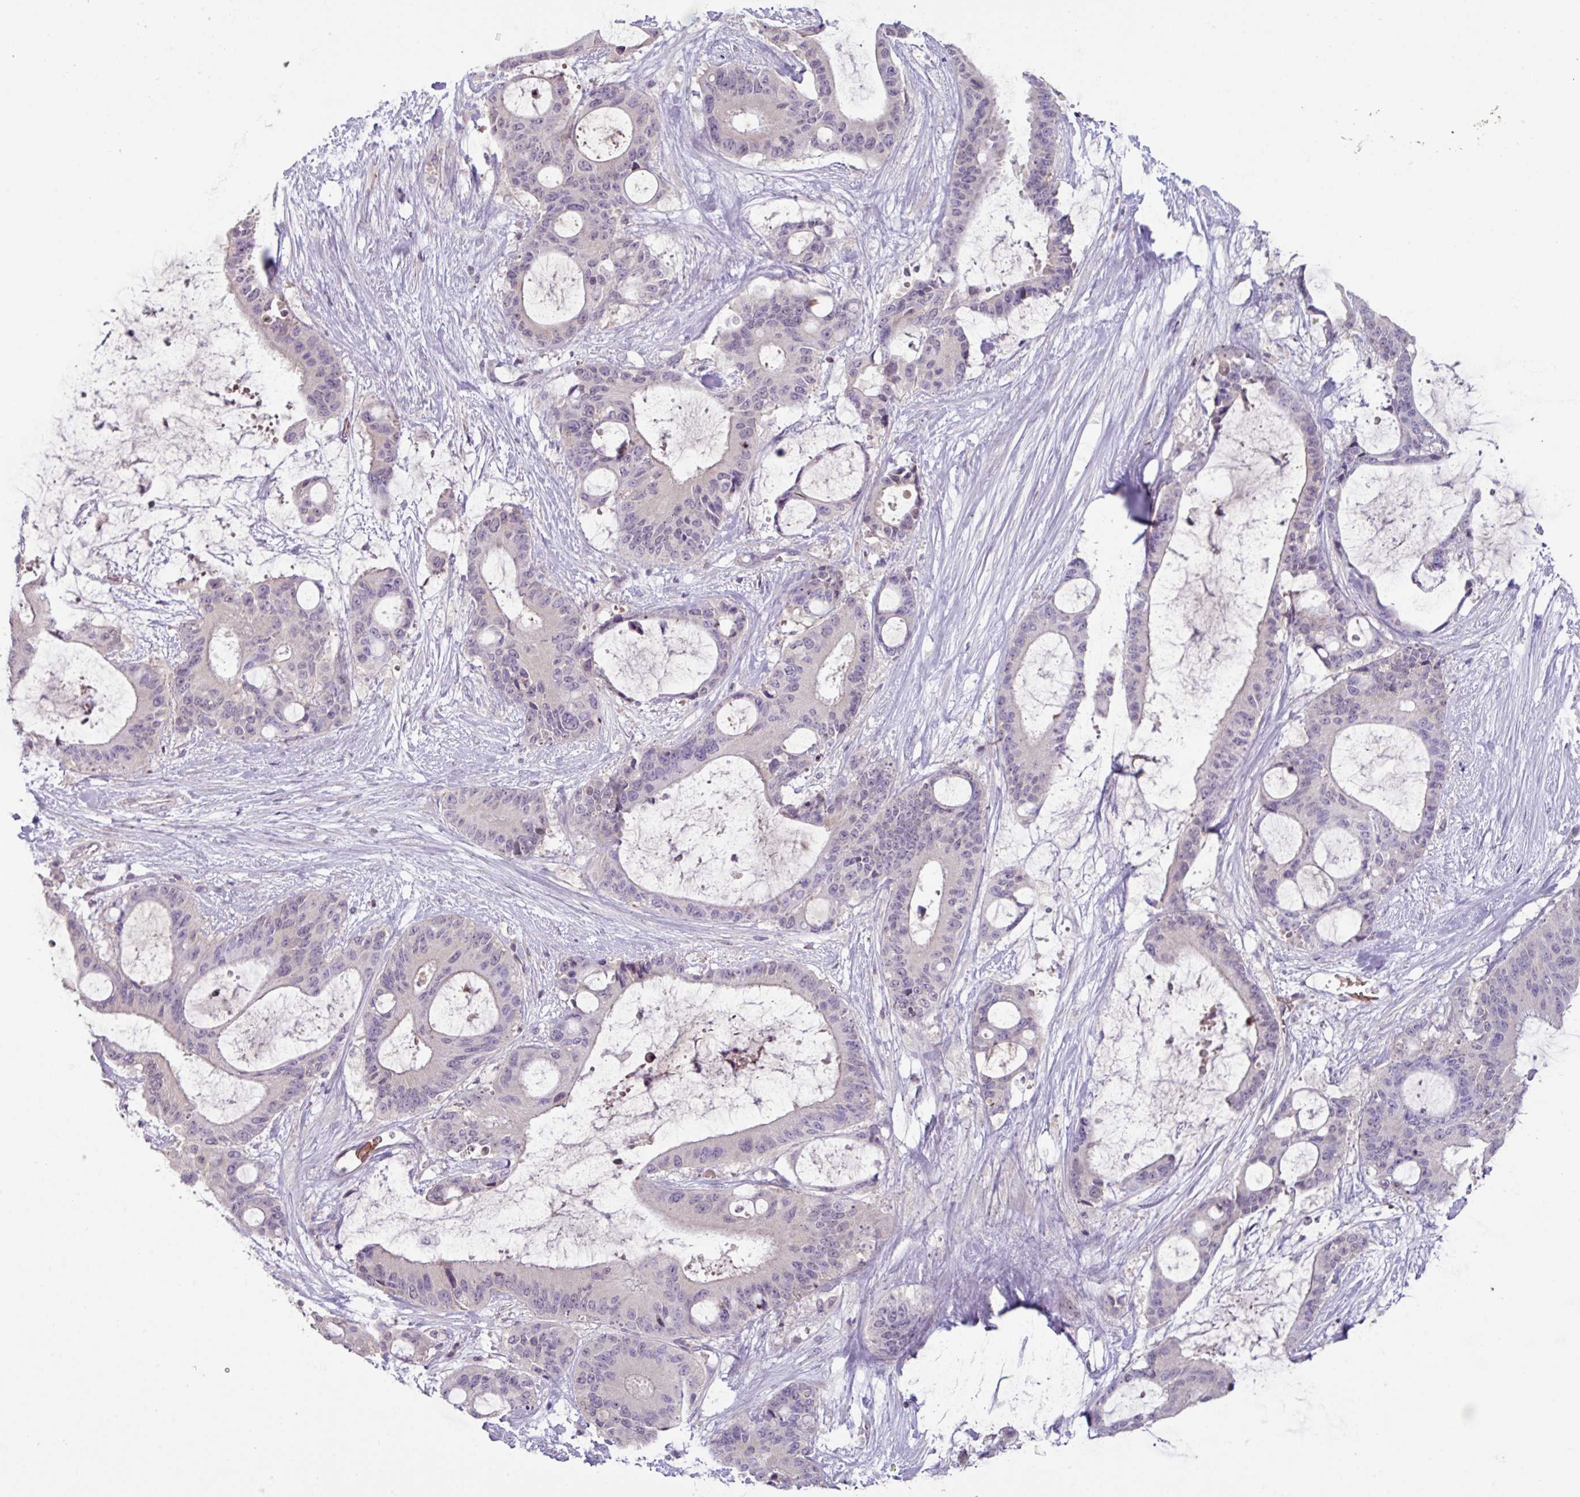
{"staining": {"intensity": "negative", "quantity": "none", "location": "none"}, "tissue": "liver cancer", "cell_type": "Tumor cells", "image_type": "cancer", "snomed": [{"axis": "morphology", "description": "Normal tissue, NOS"}, {"axis": "morphology", "description": "Cholangiocarcinoma"}, {"axis": "topography", "description": "Liver"}, {"axis": "topography", "description": "Peripheral nerve tissue"}], "caption": "Histopathology image shows no significant protein expression in tumor cells of liver cancer. (DAB IHC visualized using brightfield microscopy, high magnification).", "gene": "SLC5A10", "patient": {"sex": "female", "age": 73}}